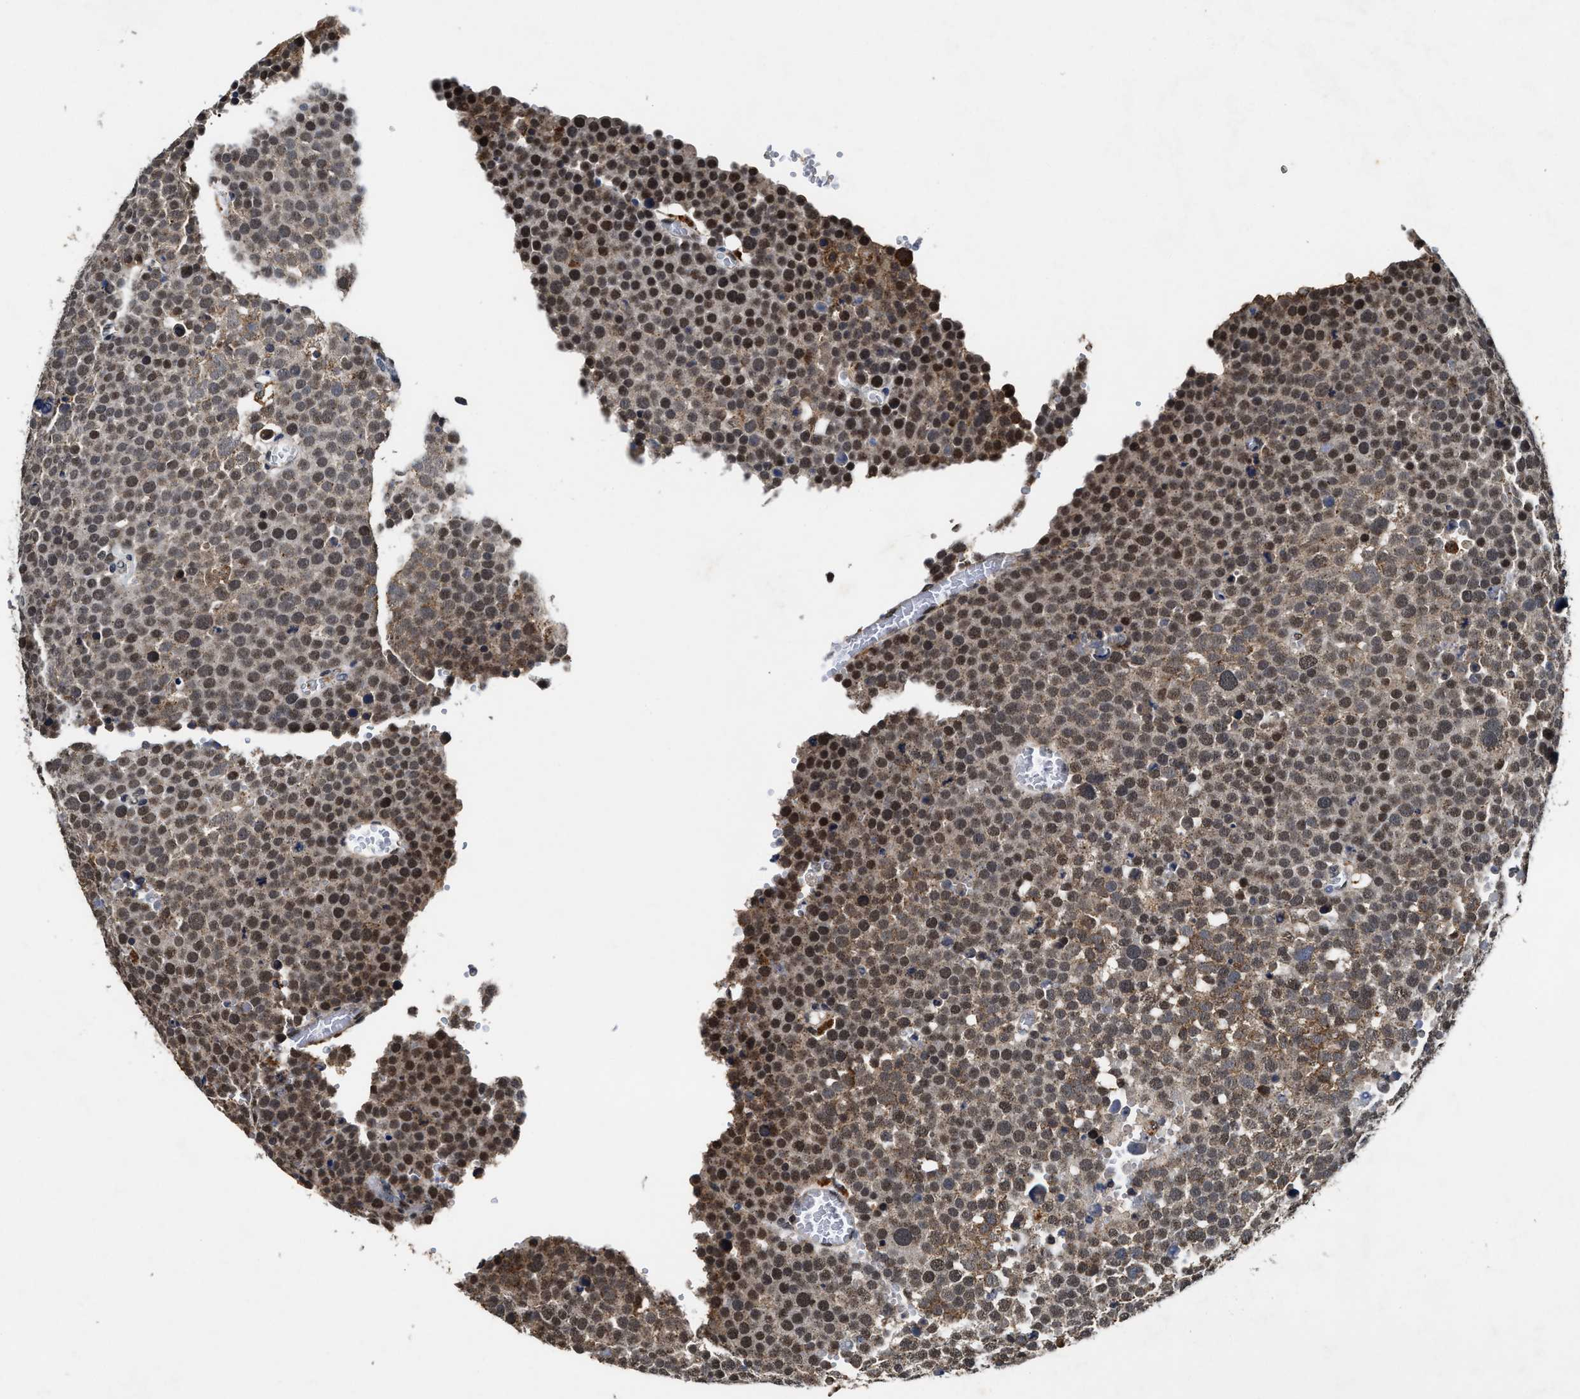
{"staining": {"intensity": "moderate", "quantity": ">75%", "location": "nuclear"}, "tissue": "testis cancer", "cell_type": "Tumor cells", "image_type": "cancer", "snomed": [{"axis": "morphology", "description": "Seminoma, NOS"}, {"axis": "topography", "description": "Testis"}], "caption": "The immunohistochemical stain shows moderate nuclear staining in tumor cells of seminoma (testis) tissue.", "gene": "ACOX1", "patient": {"sex": "male", "age": 71}}